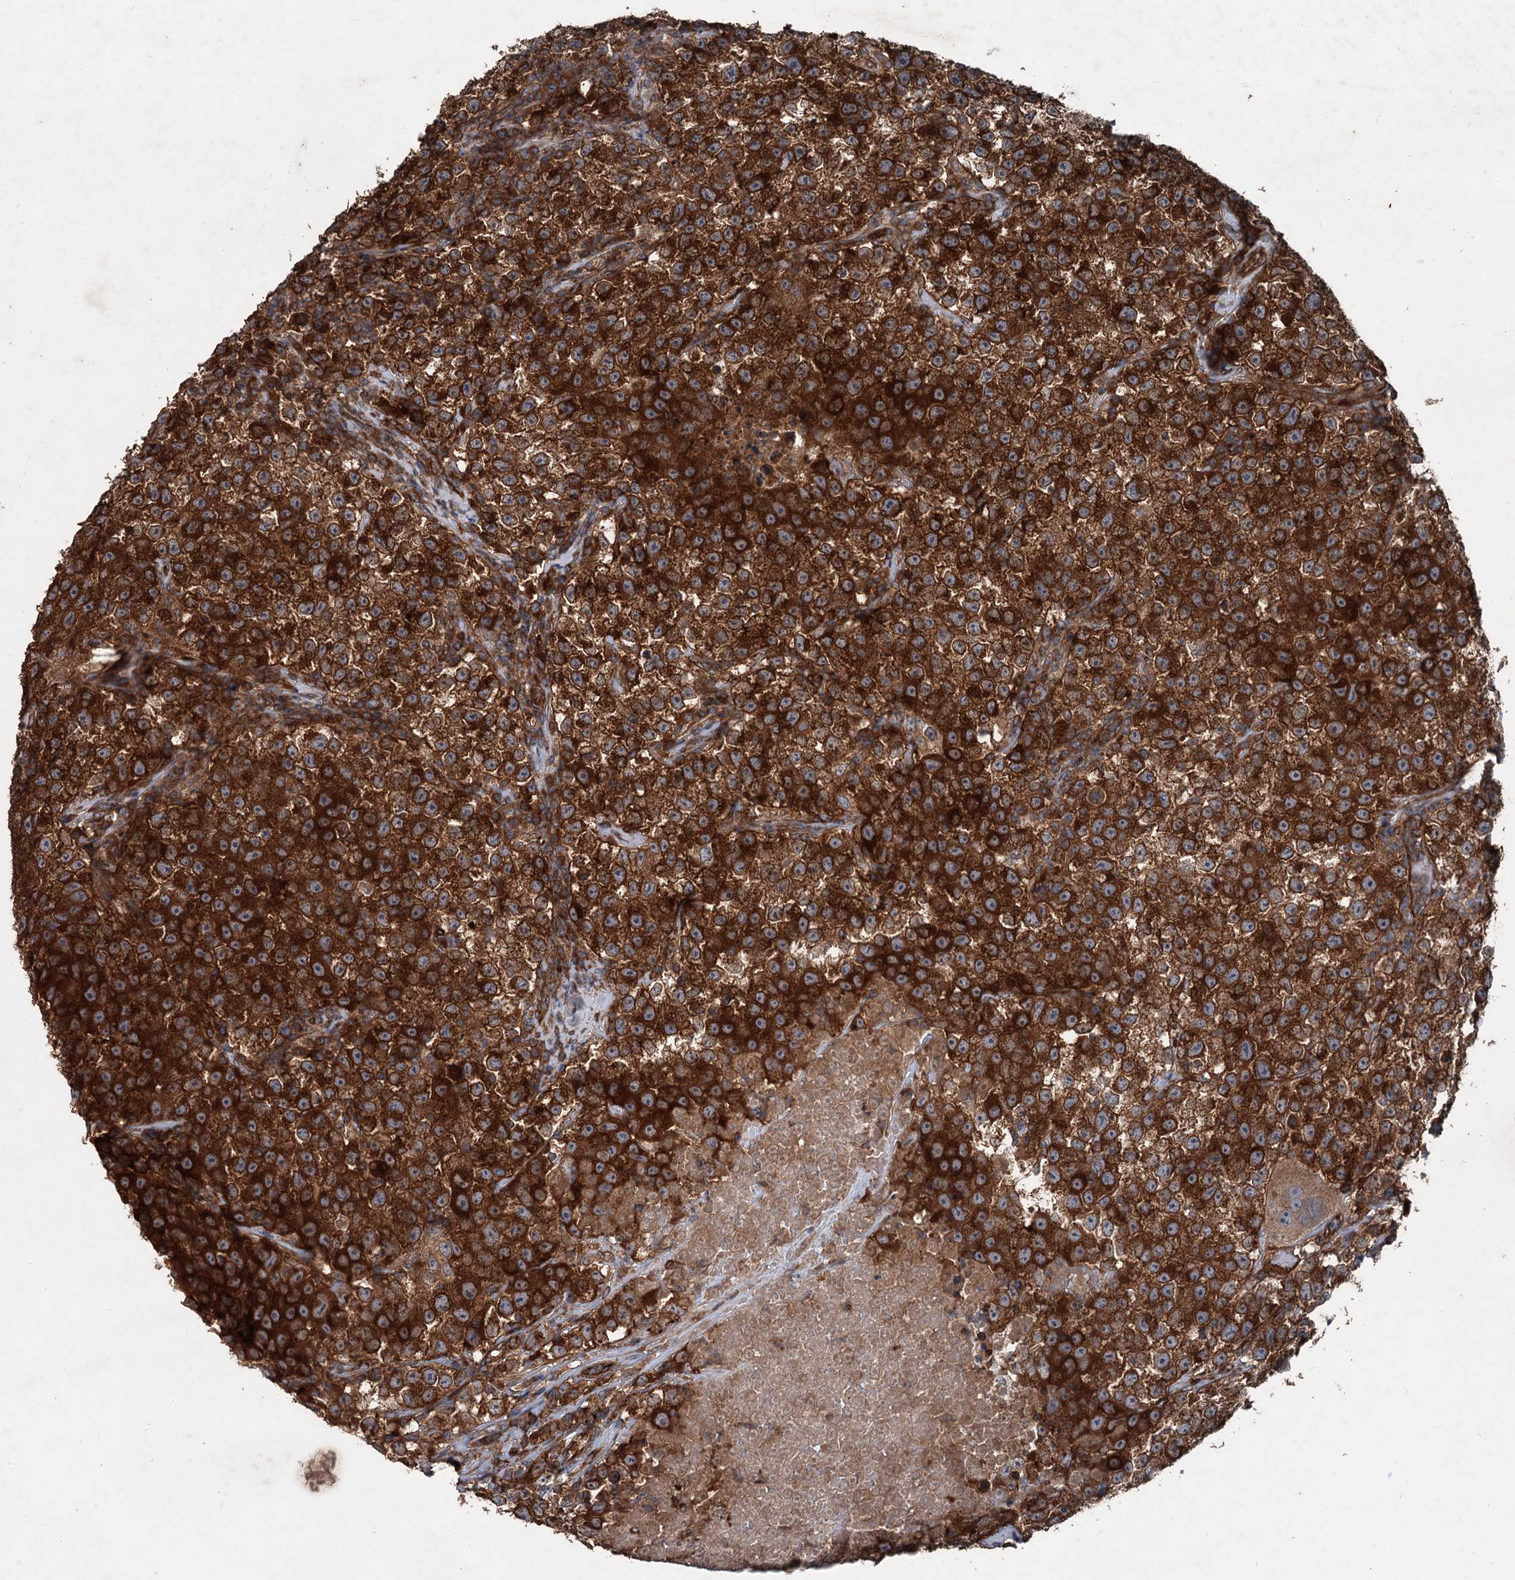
{"staining": {"intensity": "strong", "quantity": ">75%", "location": "cytoplasmic/membranous"}, "tissue": "testis cancer", "cell_type": "Tumor cells", "image_type": "cancer", "snomed": [{"axis": "morphology", "description": "Seminoma, NOS"}, {"axis": "topography", "description": "Testis"}], "caption": "A high-resolution micrograph shows immunohistochemistry staining of testis cancer (seminoma), which exhibits strong cytoplasmic/membranous staining in about >75% of tumor cells.", "gene": "RNF214", "patient": {"sex": "male", "age": 22}}